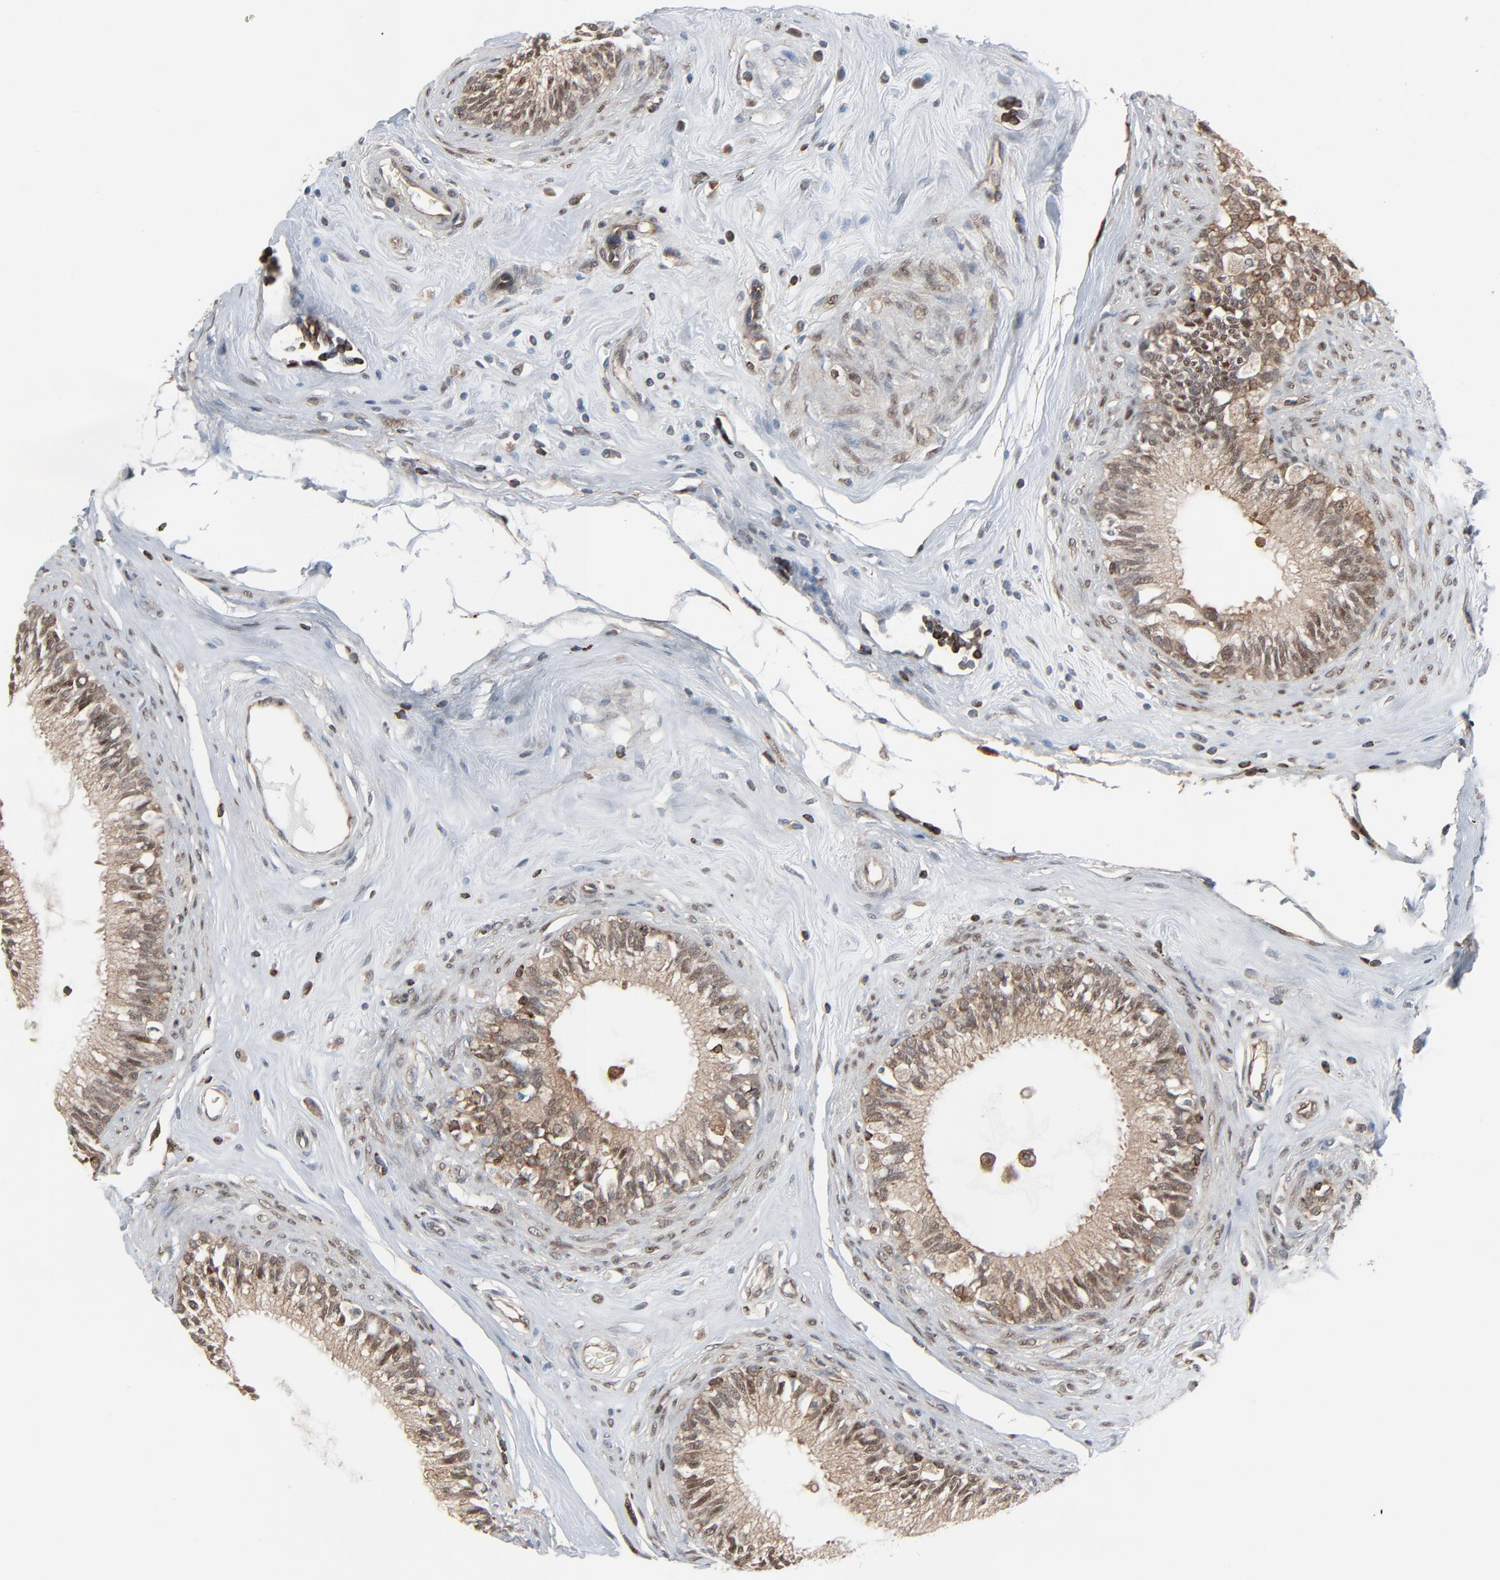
{"staining": {"intensity": "moderate", "quantity": ">75%", "location": "cytoplasmic/membranous,nuclear"}, "tissue": "epididymis", "cell_type": "Glandular cells", "image_type": "normal", "snomed": [{"axis": "morphology", "description": "Normal tissue, NOS"}, {"axis": "morphology", "description": "Inflammation, NOS"}, {"axis": "topography", "description": "Epididymis"}], "caption": "The histopathology image shows immunohistochemical staining of benign epididymis. There is moderate cytoplasmic/membranous,nuclear expression is identified in approximately >75% of glandular cells.", "gene": "OPTN", "patient": {"sex": "male", "age": 84}}